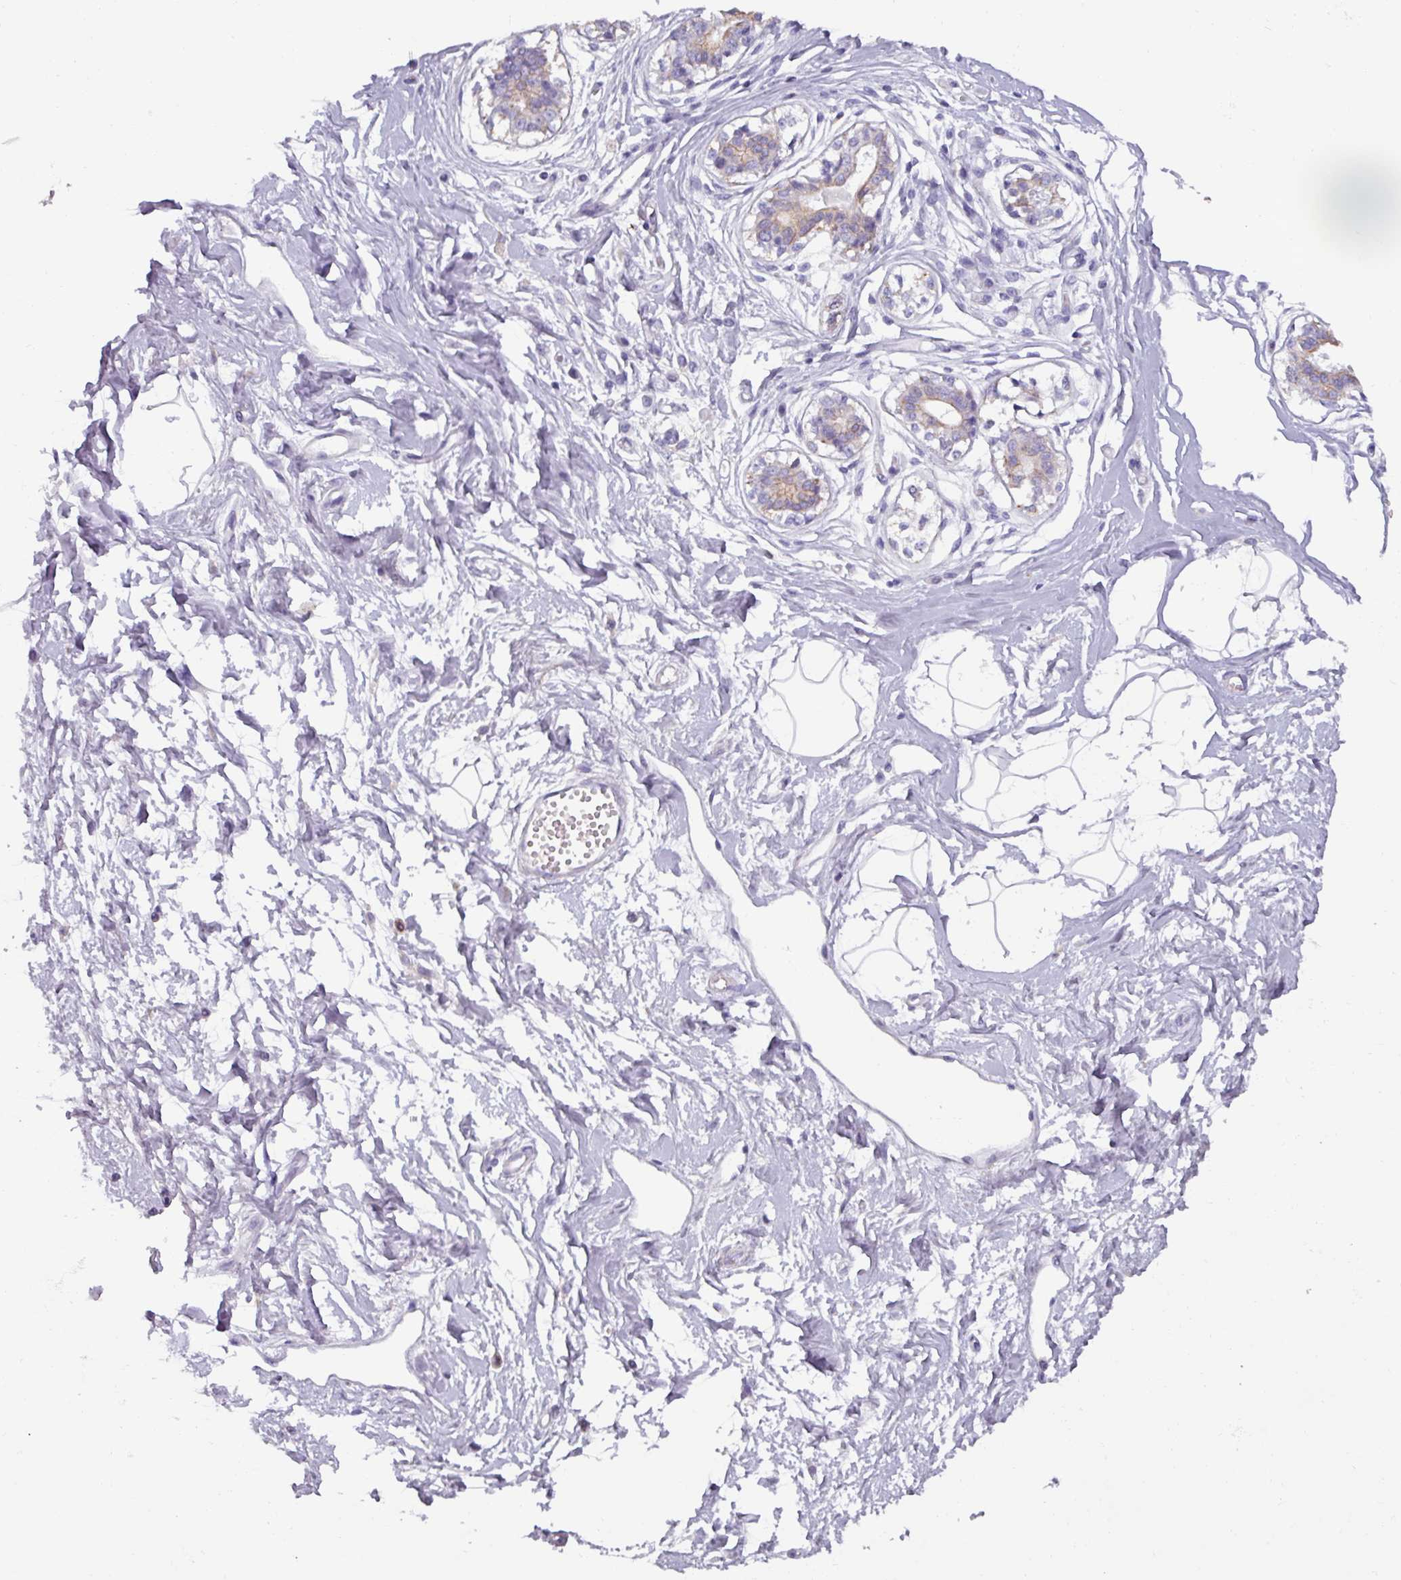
{"staining": {"intensity": "negative", "quantity": "none", "location": "none"}, "tissue": "breast", "cell_type": "Adipocytes", "image_type": "normal", "snomed": [{"axis": "morphology", "description": "Normal tissue, NOS"}, {"axis": "topography", "description": "Breast"}], "caption": "The IHC histopathology image has no significant positivity in adipocytes of breast. (Brightfield microscopy of DAB immunohistochemistry at high magnification).", "gene": "SPESP1", "patient": {"sex": "female", "age": 45}}